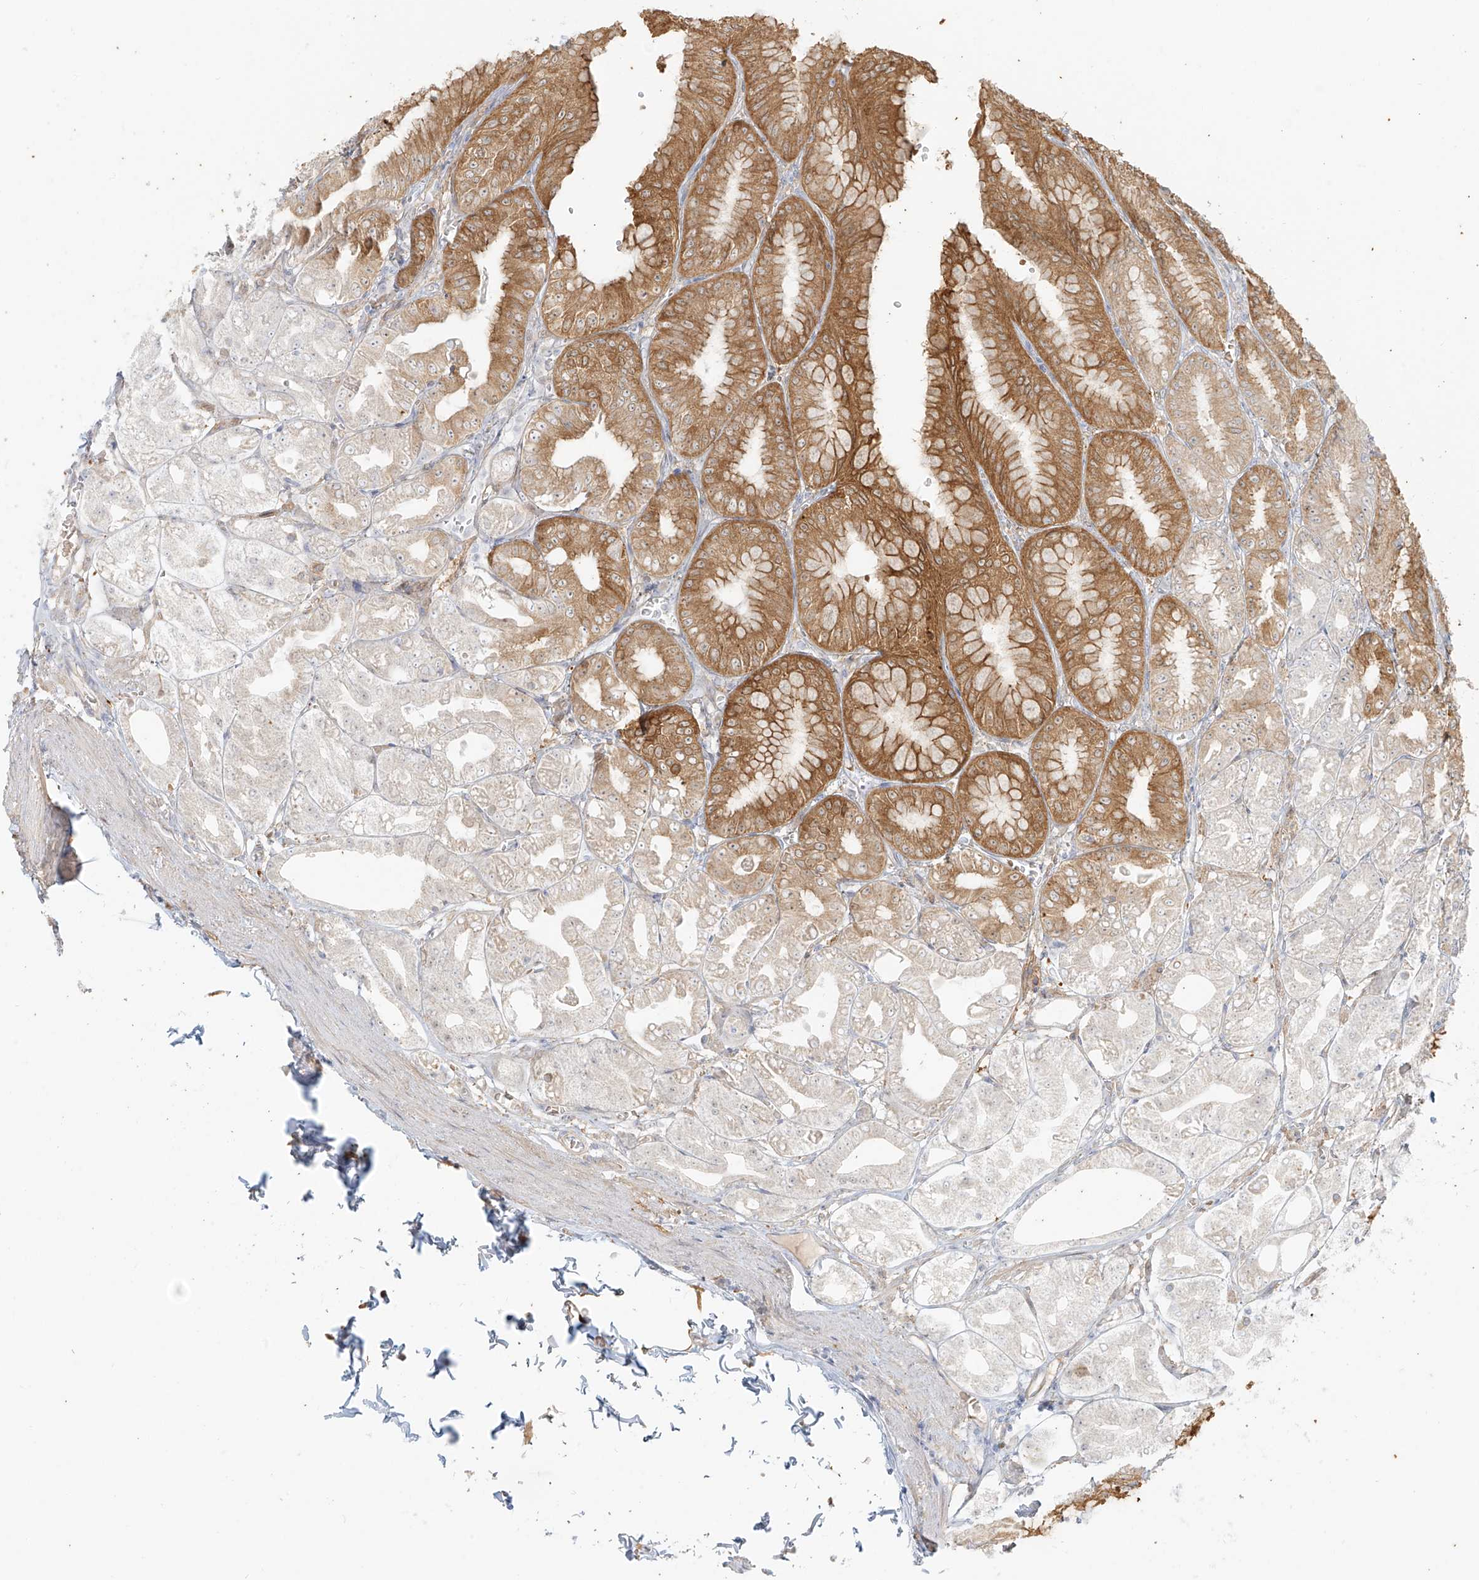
{"staining": {"intensity": "moderate", "quantity": "25%-75%", "location": "cytoplasmic/membranous"}, "tissue": "stomach", "cell_type": "Glandular cells", "image_type": "normal", "snomed": [{"axis": "morphology", "description": "Normal tissue, NOS"}, {"axis": "topography", "description": "Stomach, lower"}], "caption": "Moderate cytoplasmic/membranous positivity is seen in about 25%-75% of glandular cells in benign stomach.", "gene": "UPK1B", "patient": {"sex": "male", "age": 71}}